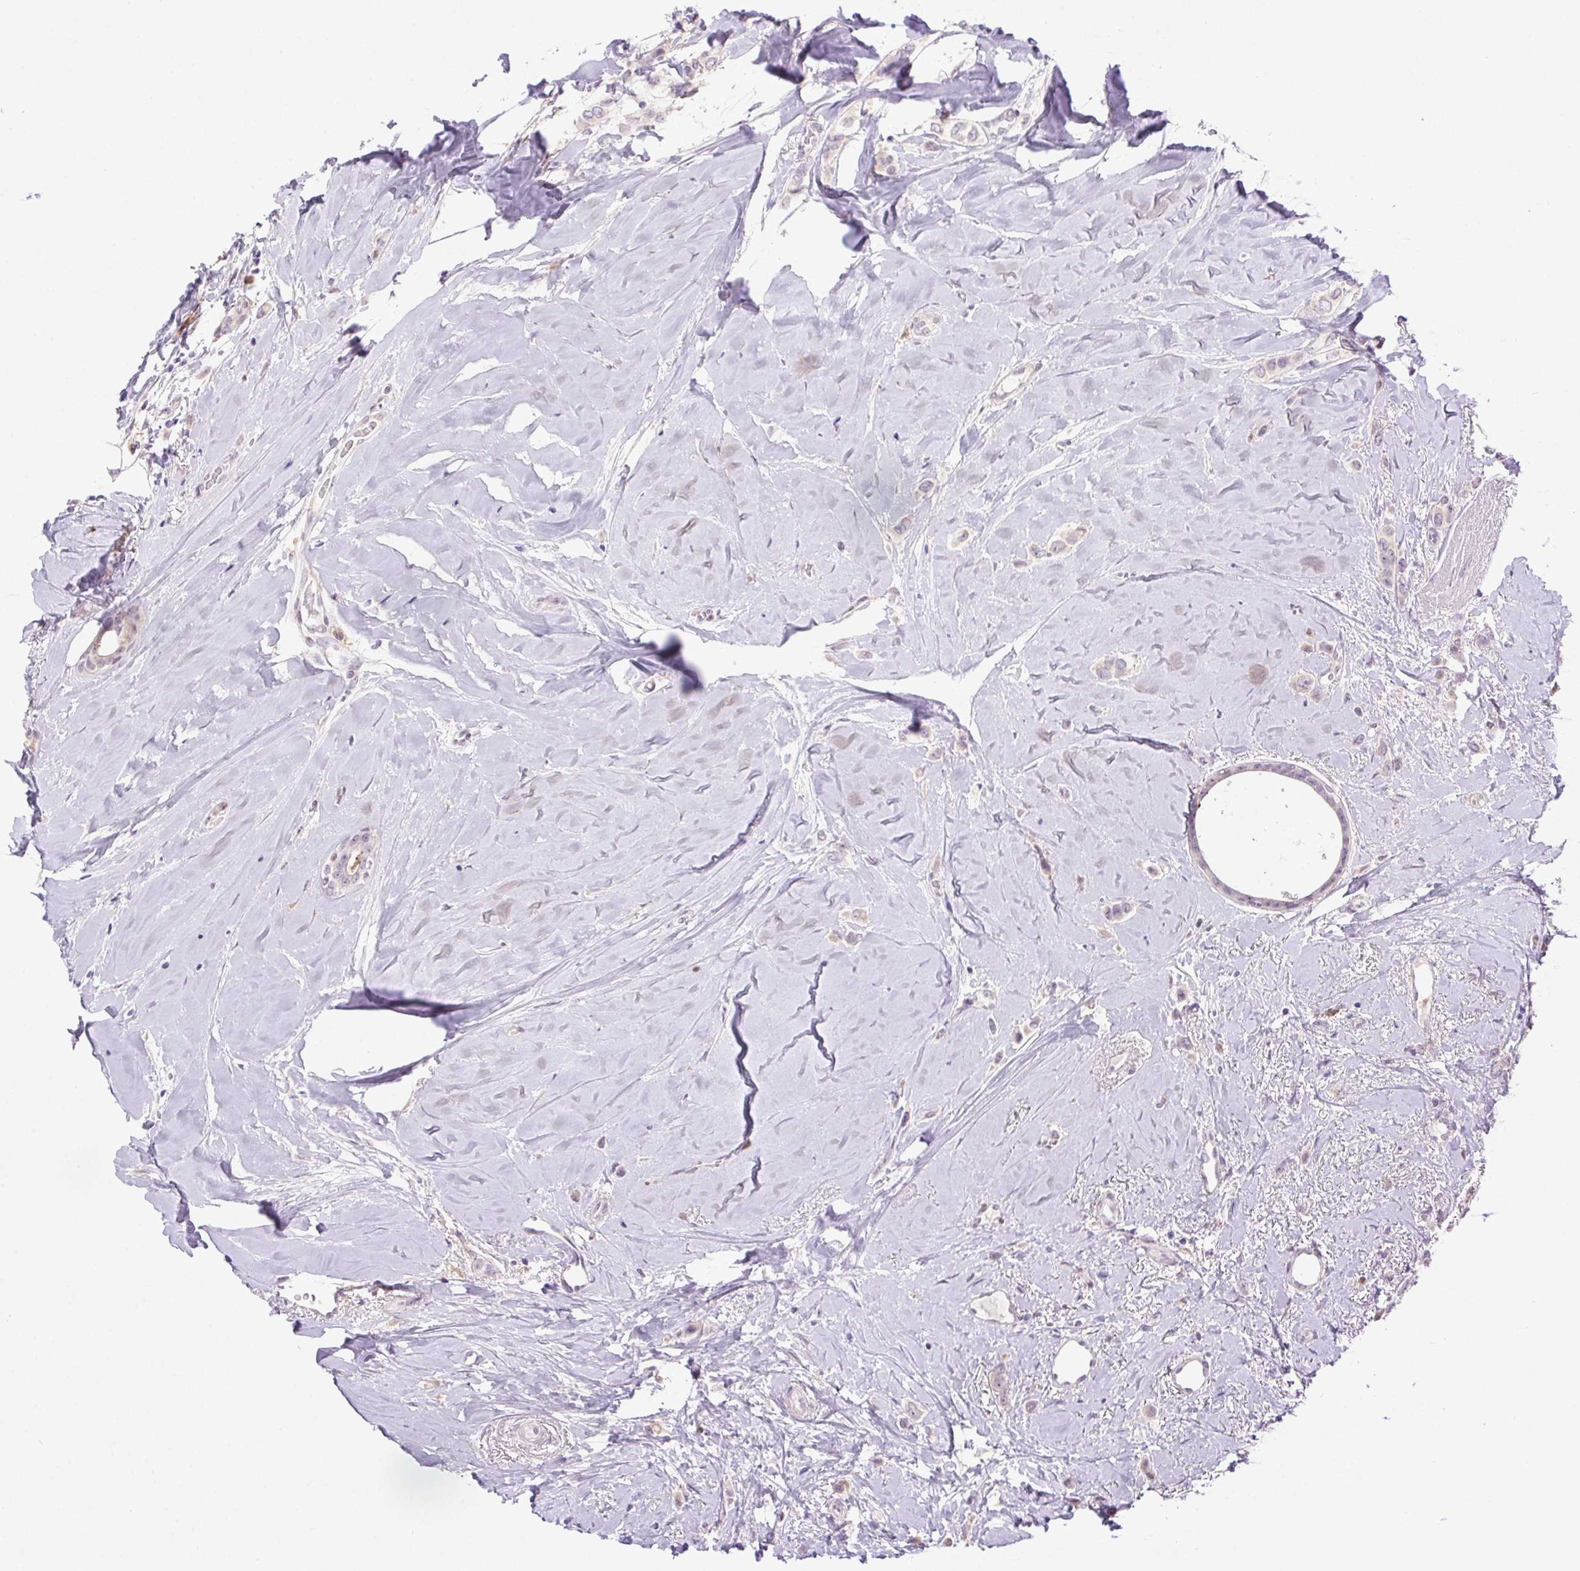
{"staining": {"intensity": "negative", "quantity": "none", "location": "none"}, "tissue": "breast cancer", "cell_type": "Tumor cells", "image_type": "cancer", "snomed": [{"axis": "morphology", "description": "Lobular carcinoma"}, {"axis": "topography", "description": "Breast"}], "caption": "Immunohistochemical staining of human breast cancer (lobular carcinoma) reveals no significant expression in tumor cells.", "gene": "LRRTM1", "patient": {"sex": "female", "age": 66}}